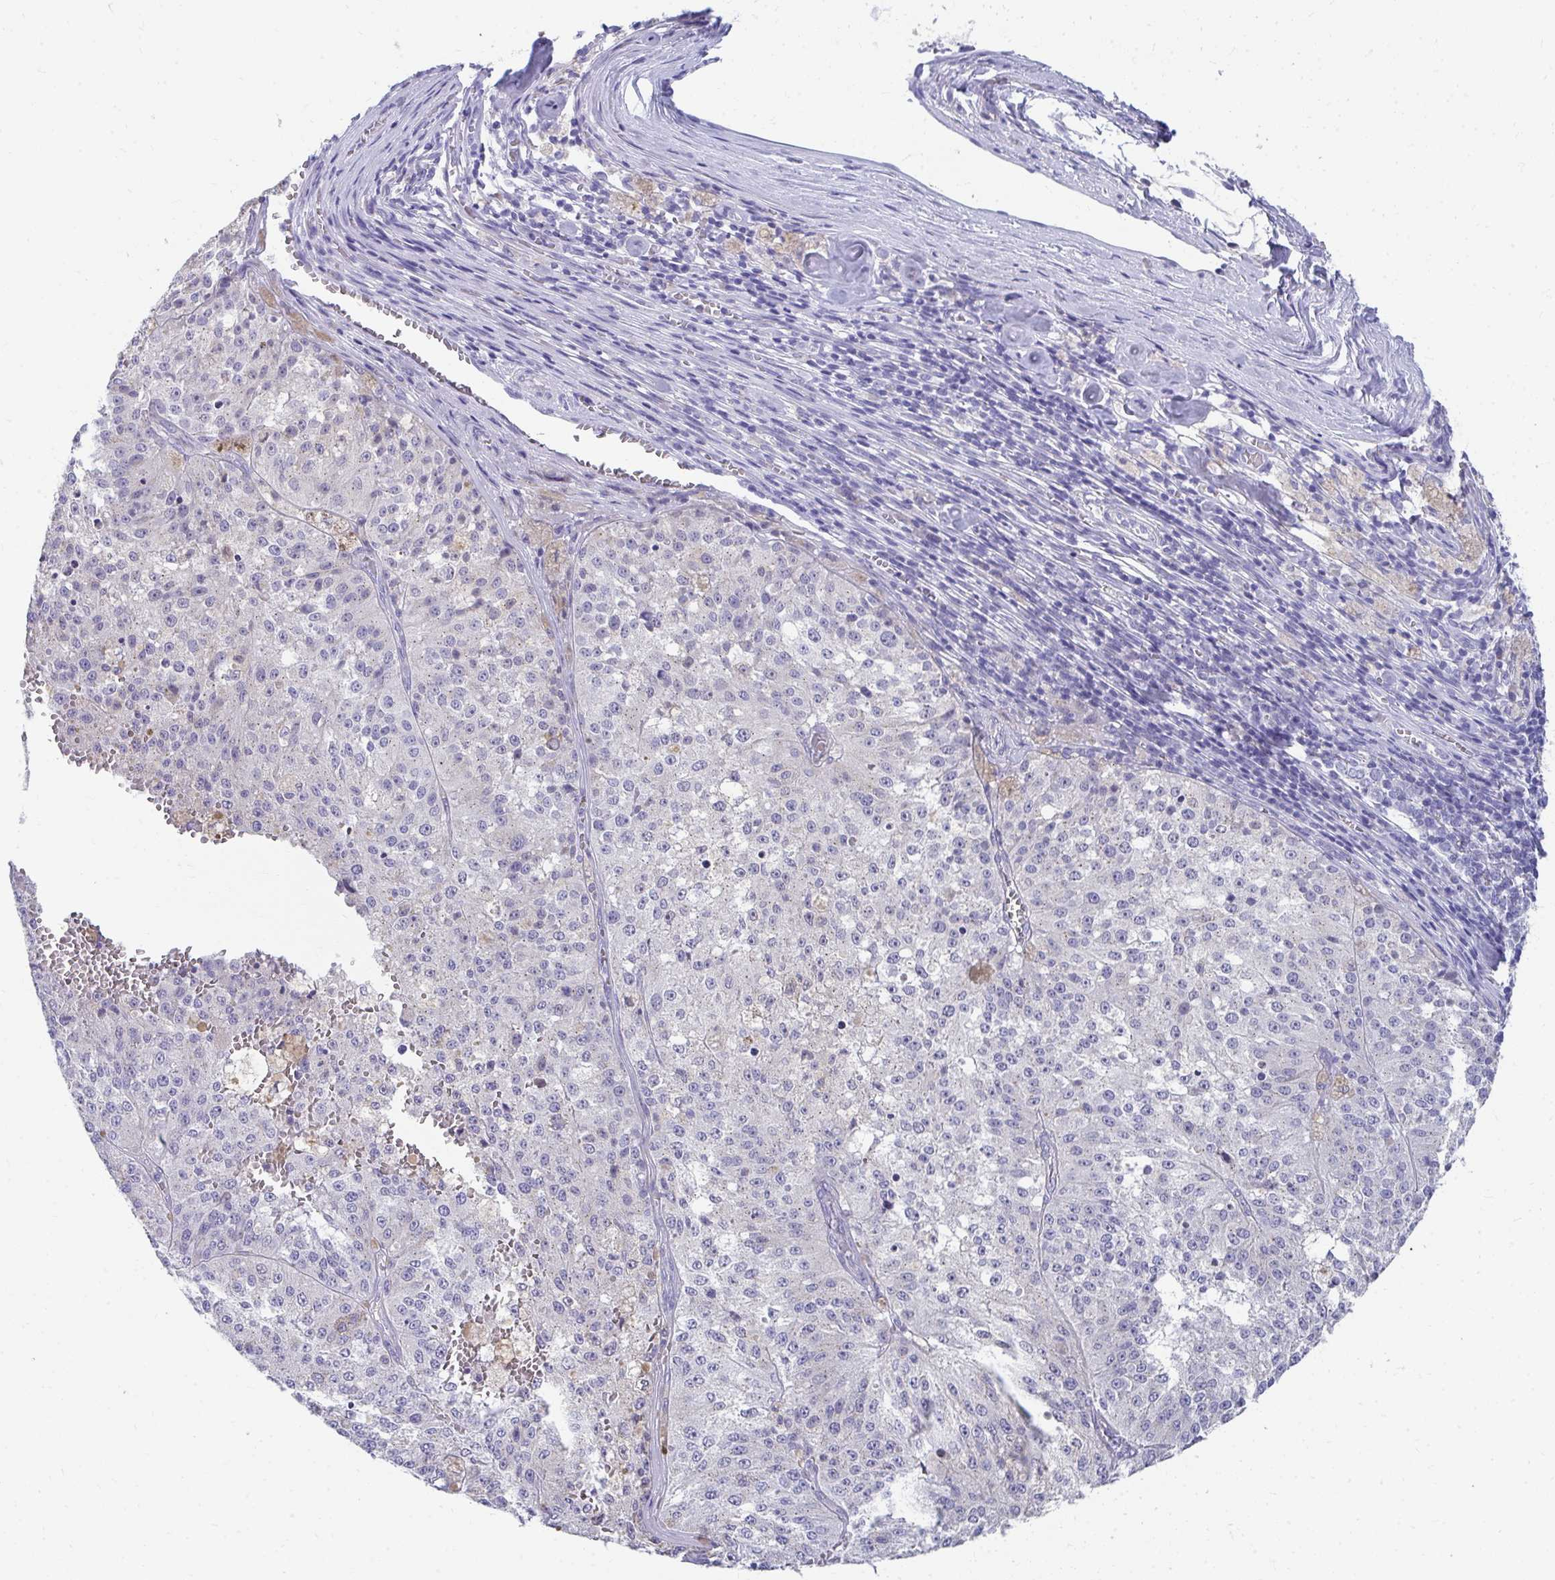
{"staining": {"intensity": "negative", "quantity": "none", "location": "none"}, "tissue": "melanoma", "cell_type": "Tumor cells", "image_type": "cancer", "snomed": [{"axis": "morphology", "description": "Malignant melanoma, Metastatic site"}, {"axis": "topography", "description": "Lymph node"}], "caption": "DAB immunohistochemical staining of human melanoma demonstrates no significant staining in tumor cells.", "gene": "TMPRSS2", "patient": {"sex": "female", "age": 64}}